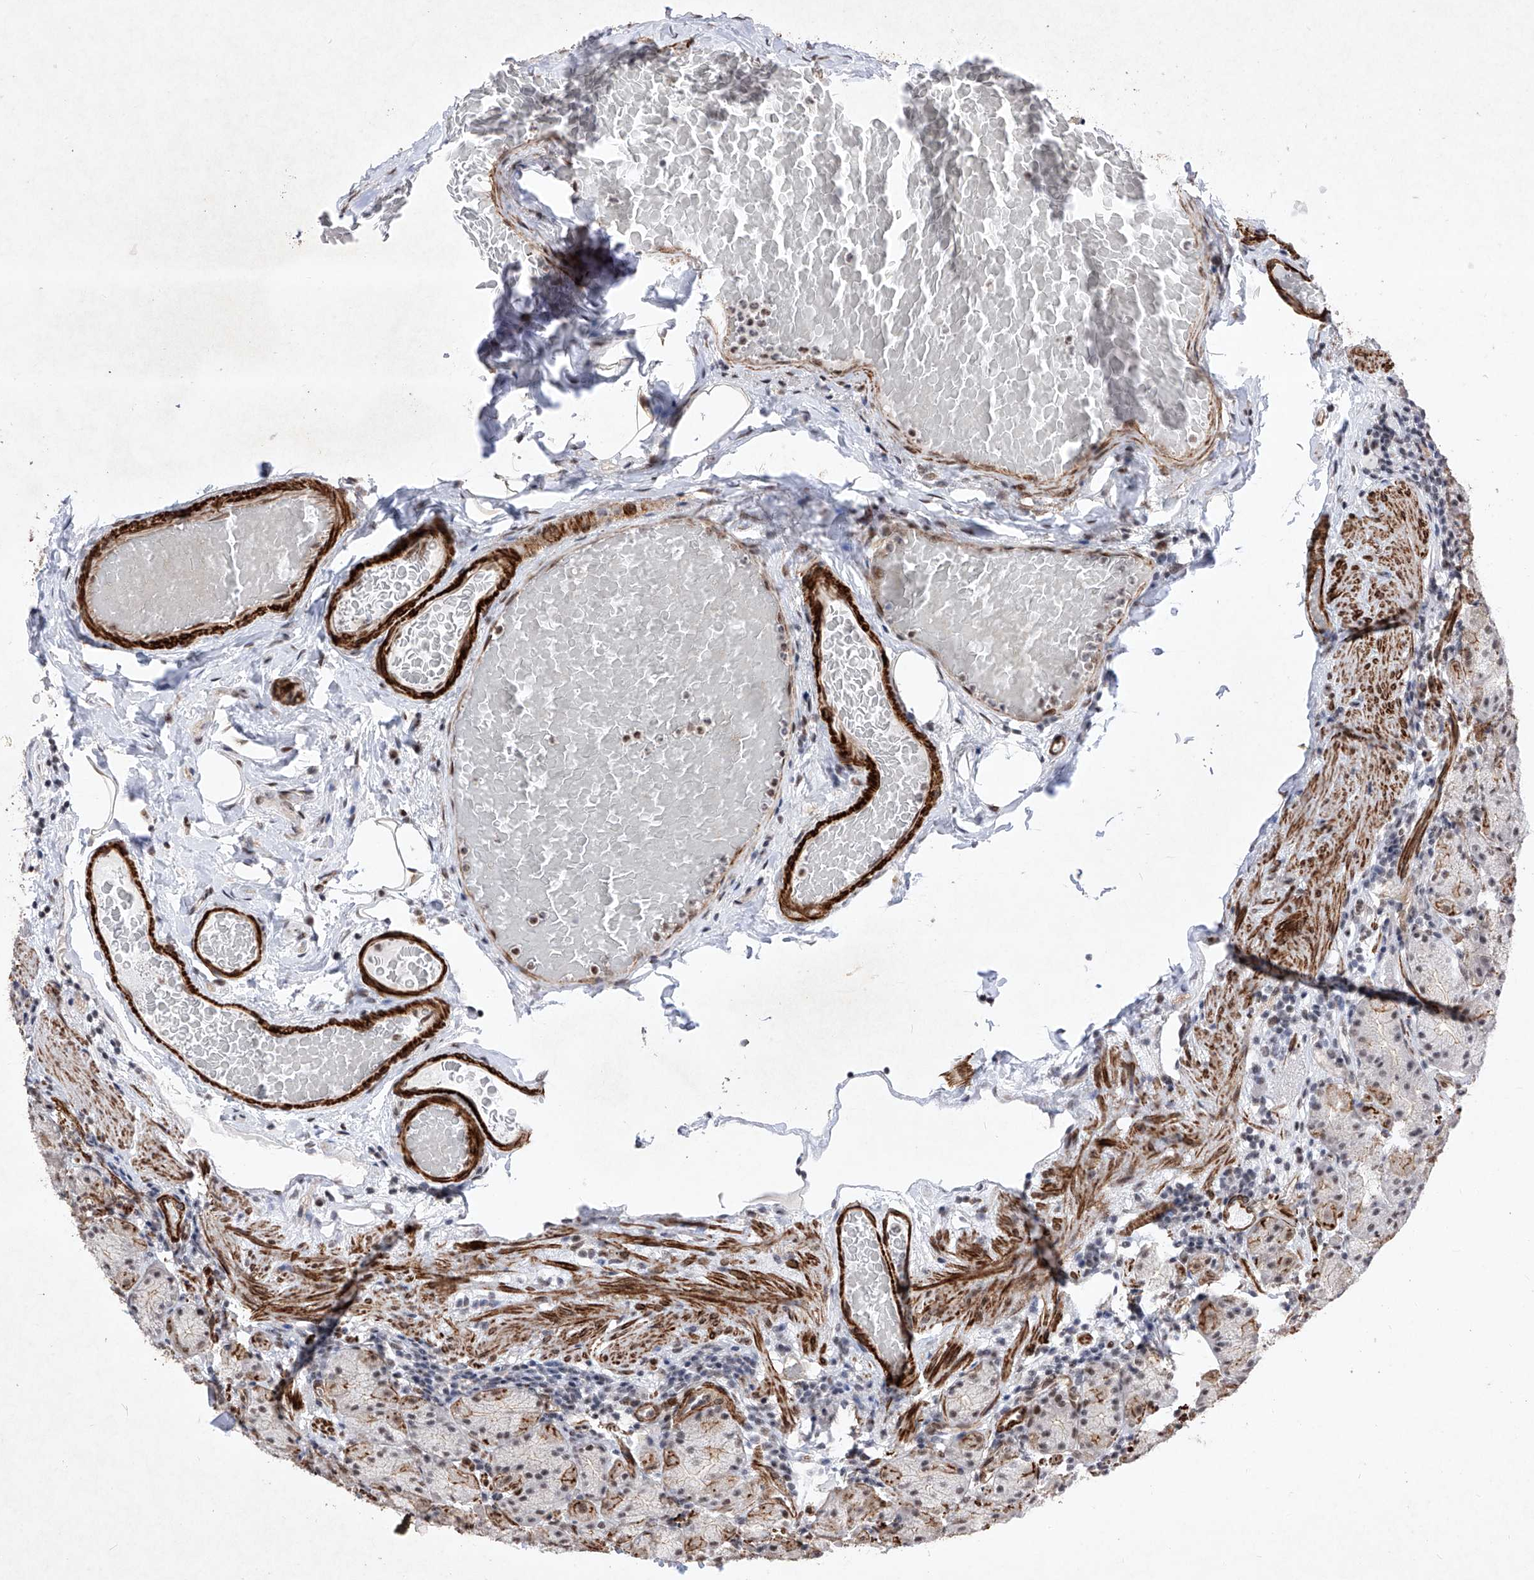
{"staining": {"intensity": "moderate", "quantity": "25%-75%", "location": "cytoplasmic/membranous,nuclear"}, "tissue": "stomach", "cell_type": "Glandular cells", "image_type": "normal", "snomed": [{"axis": "morphology", "description": "Normal tissue, NOS"}, {"axis": "topography", "description": "Stomach, upper"}], "caption": "Immunohistochemical staining of normal stomach reveals 25%-75% levels of moderate cytoplasmic/membranous,nuclear protein staining in about 25%-75% of glandular cells.", "gene": "NFATC4", "patient": {"sex": "male", "age": 68}}